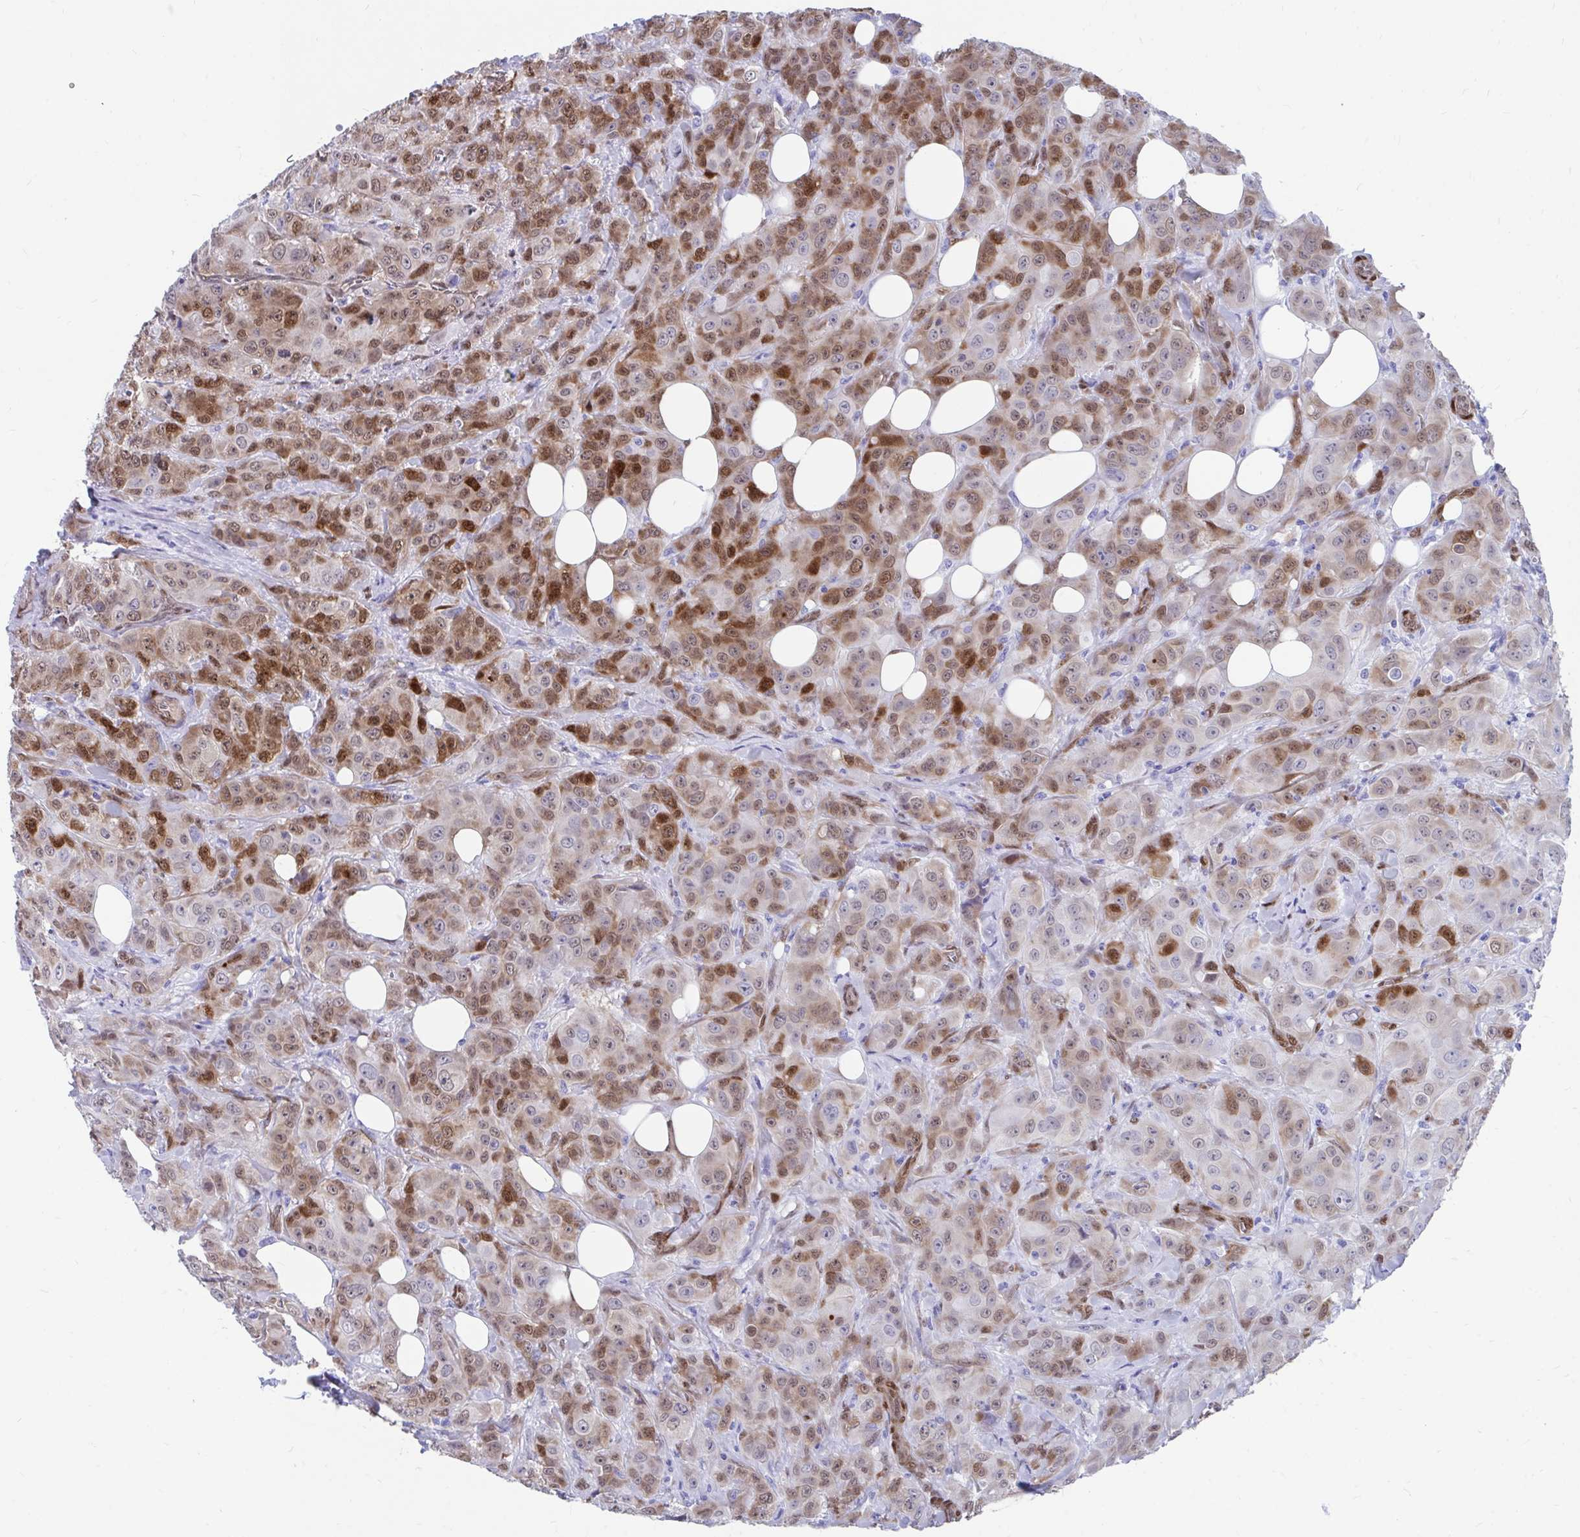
{"staining": {"intensity": "moderate", "quantity": "25%-75%", "location": "cytoplasmic/membranous,nuclear"}, "tissue": "breast cancer", "cell_type": "Tumor cells", "image_type": "cancer", "snomed": [{"axis": "morphology", "description": "Normal tissue, NOS"}, {"axis": "morphology", "description": "Duct carcinoma"}, {"axis": "topography", "description": "Breast"}], "caption": "Breast invasive ductal carcinoma stained for a protein displays moderate cytoplasmic/membranous and nuclear positivity in tumor cells. The staining was performed using DAB, with brown indicating positive protein expression. Nuclei are stained blue with hematoxylin.", "gene": "RBPMS", "patient": {"sex": "female", "age": 43}}